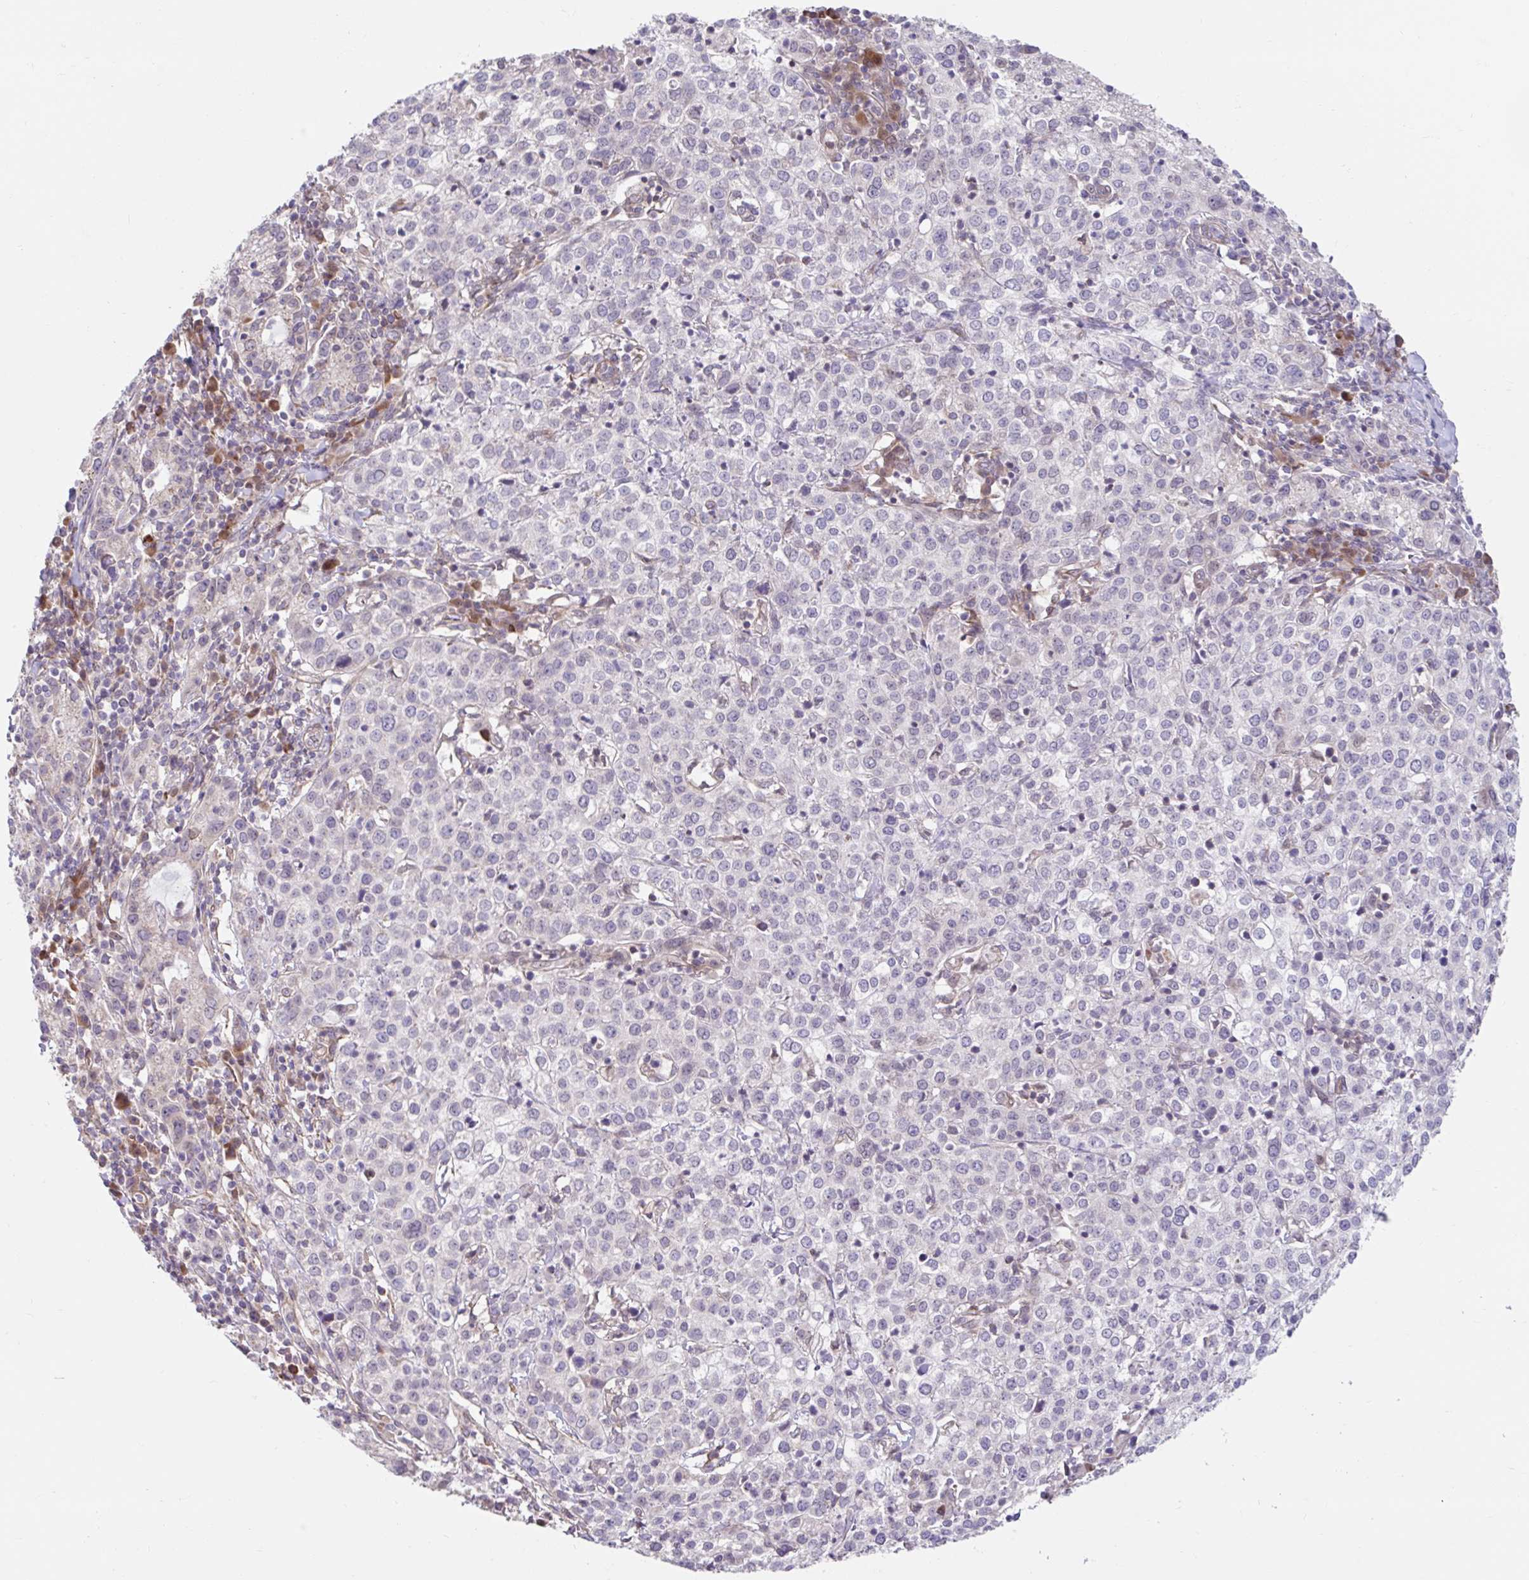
{"staining": {"intensity": "negative", "quantity": "none", "location": "none"}, "tissue": "cervical cancer", "cell_type": "Tumor cells", "image_type": "cancer", "snomed": [{"axis": "morphology", "description": "Normal tissue, NOS"}, {"axis": "morphology", "description": "Adenocarcinoma, NOS"}, {"axis": "topography", "description": "Cervix"}], "caption": "Adenocarcinoma (cervical) stained for a protein using immunohistochemistry reveals no expression tumor cells.", "gene": "NT5C1B", "patient": {"sex": "female", "age": 44}}